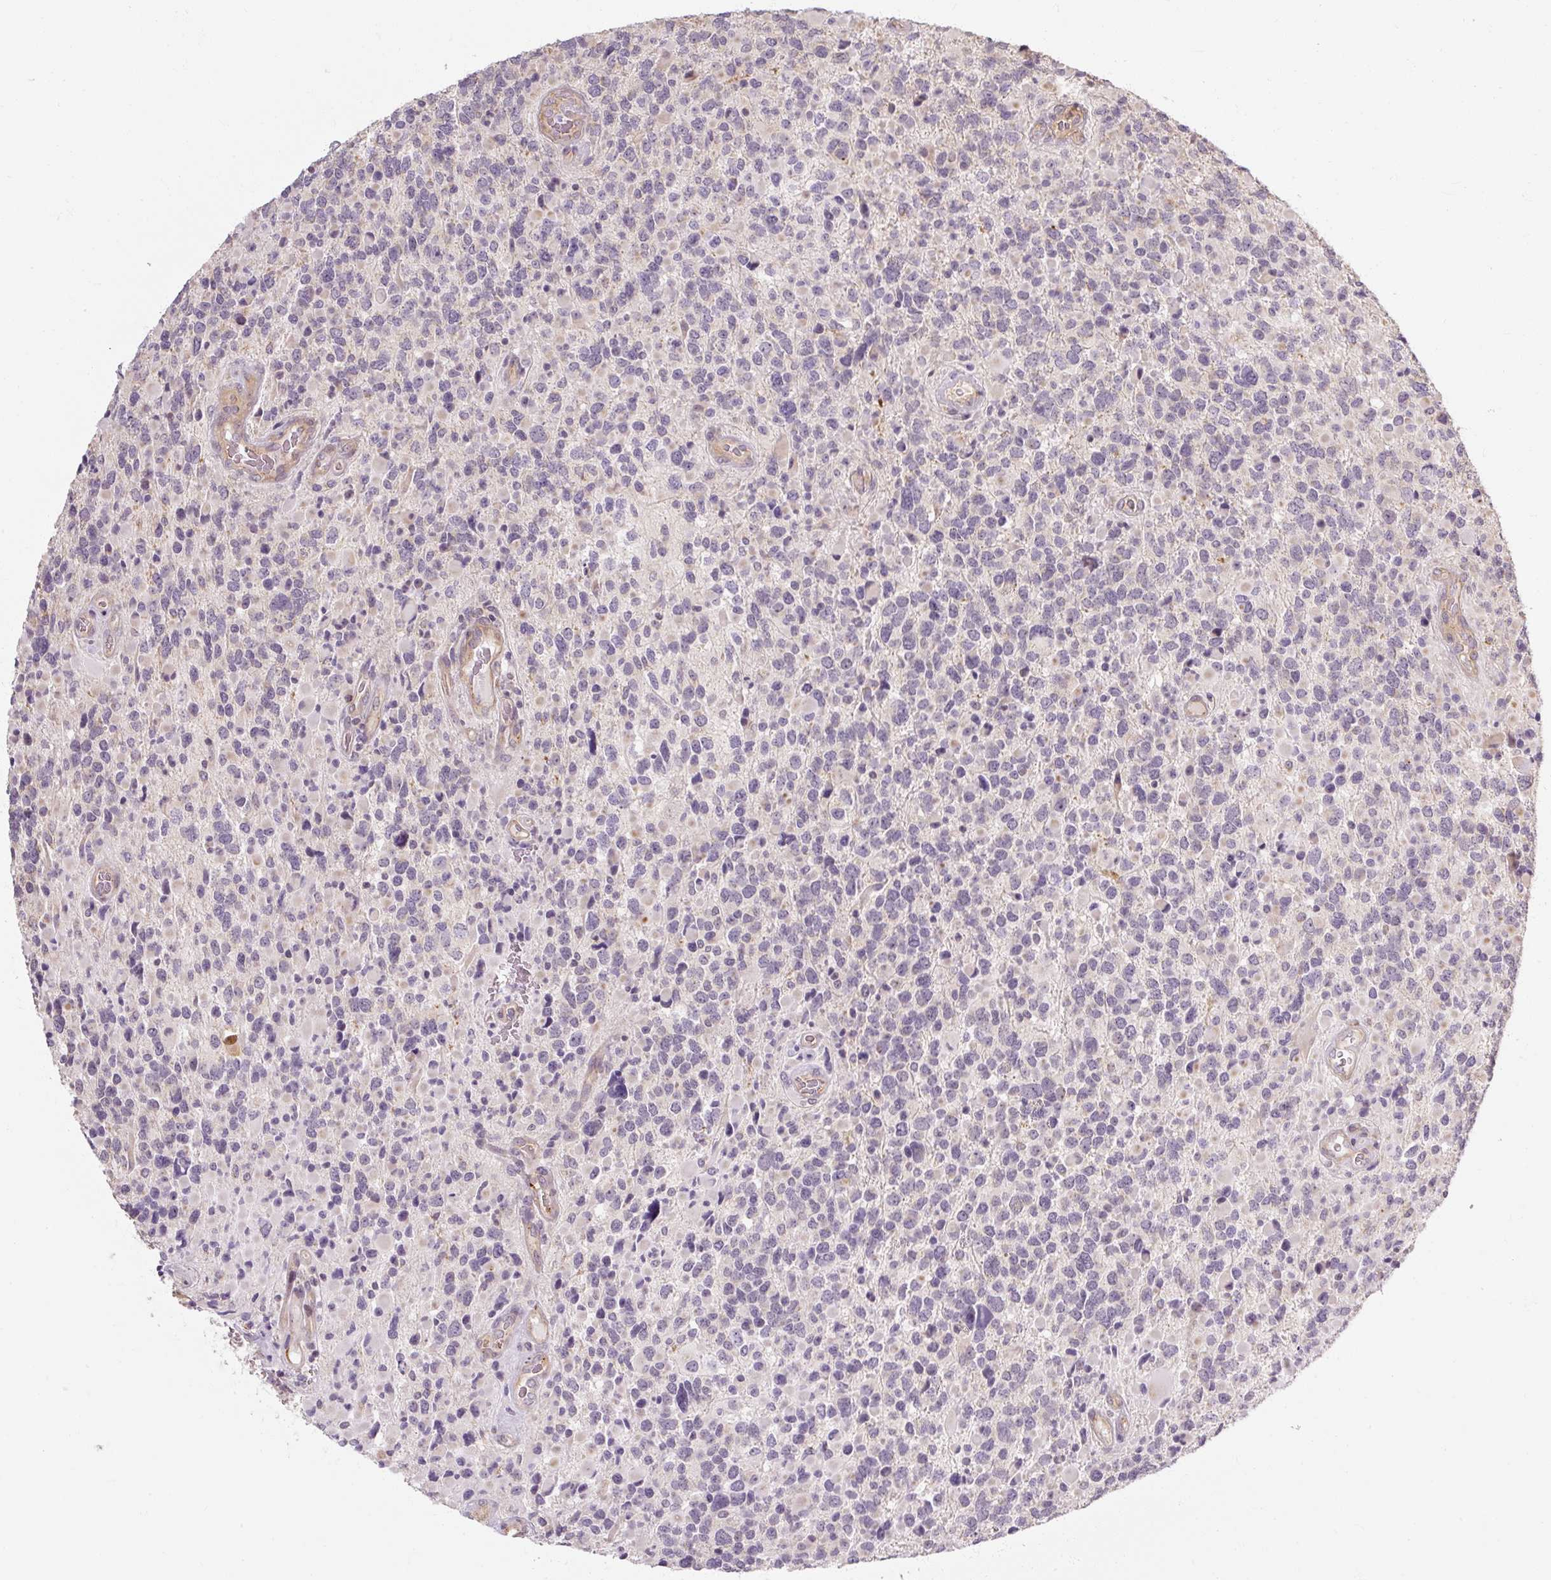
{"staining": {"intensity": "negative", "quantity": "none", "location": "none"}, "tissue": "glioma", "cell_type": "Tumor cells", "image_type": "cancer", "snomed": [{"axis": "morphology", "description": "Glioma, malignant, High grade"}, {"axis": "topography", "description": "Brain"}], "caption": "High-grade glioma (malignant) stained for a protein using immunohistochemistry reveals no staining tumor cells.", "gene": "RB1CC1", "patient": {"sex": "female", "age": 40}}